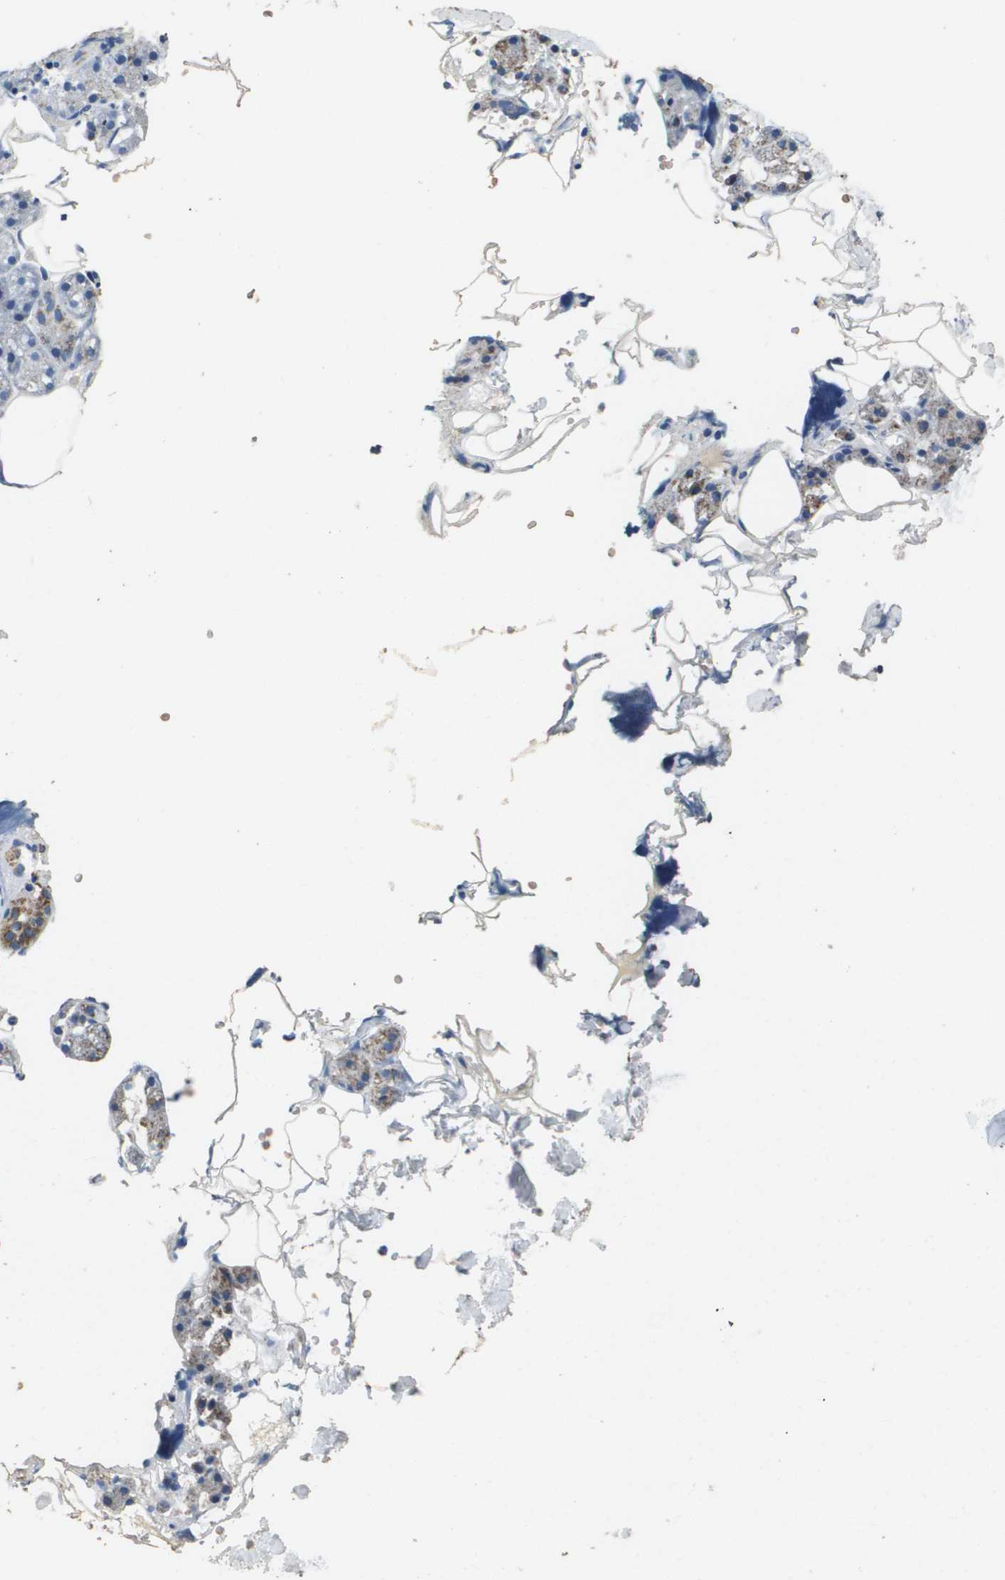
{"staining": {"intensity": "strong", "quantity": "25%-75%", "location": "cytoplasmic/membranous"}, "tissue": "salivary gland", "cell_type": "Glandular cells", "image_type": "normal", "snomed": [{"axis": "morphology", "description": "Normal tissue, NOS"}, {"axis": "topography", "description": "Salivary gland"}], "caption": "Protein analysis of unremarkable salivary gland reveals strong cytoplasmic/membranous expression in about 25%-75% of glandular cells.", "gene": "ATP5F1B", "patient": {"sex": "male", "age": 62}}